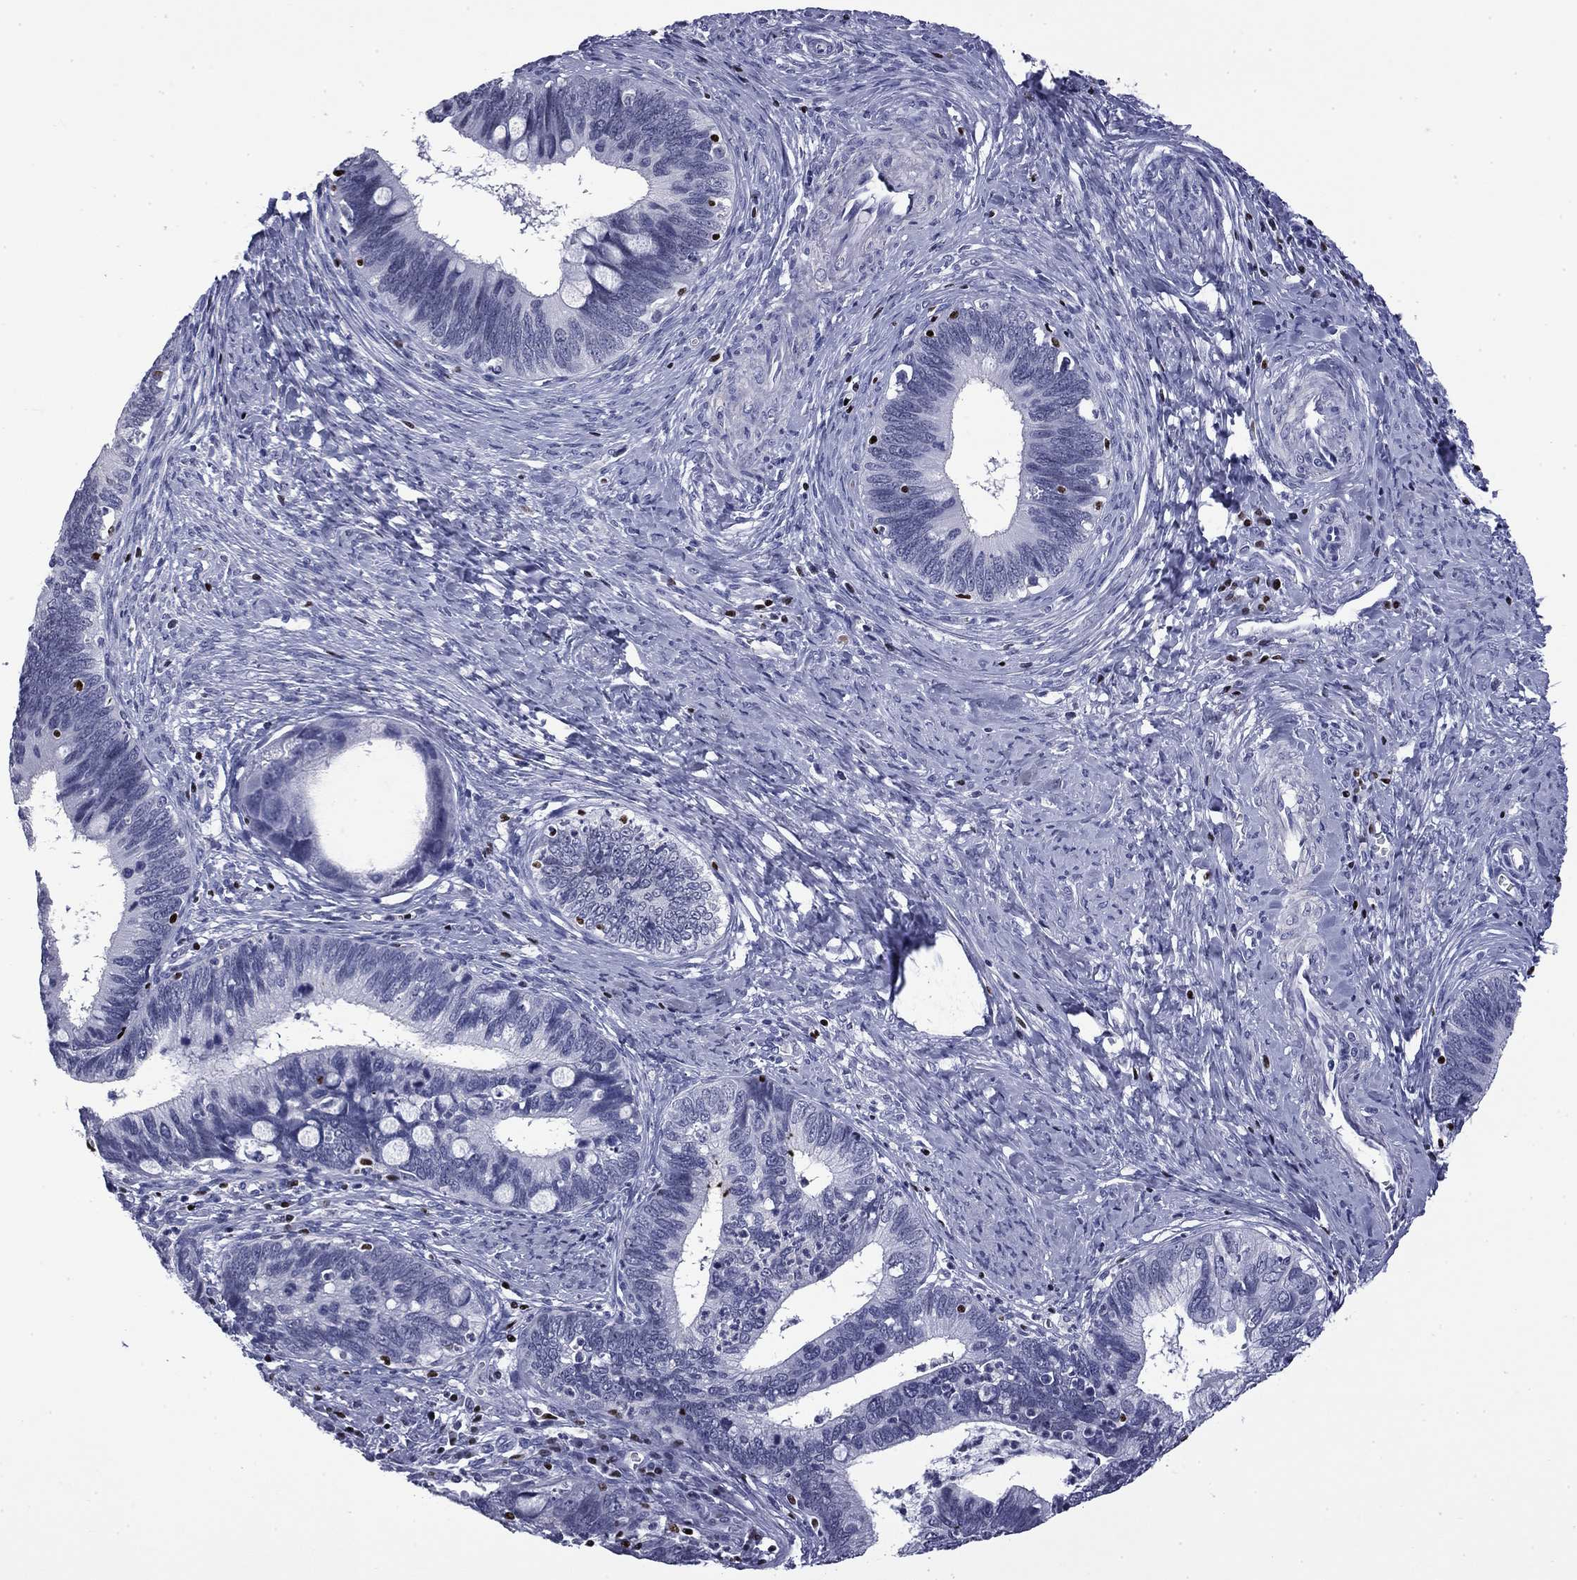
{"staining": {"intensity": "negative", "quantity": "none", "location": "none"}, "tissue": "cervical cancer", "cell_type": "Tumor cells", "image_type": "cancer", "snomed": [{"axis": "morphology", "description": "Adenocarcinoma, NOS"}, {"axis": "topography", "description": "Cervix"}], "caption": "High magnification brightfield microscopy of adenocarcinoma (cervical) stained with DAB (3,3'-diaminobenzidine) (brown) and counterstained with hematoxylin (blue): tumor cells show no significant positivity.", "gene": "IKZF3", "patient": {"sex": "female", "age": 42}}